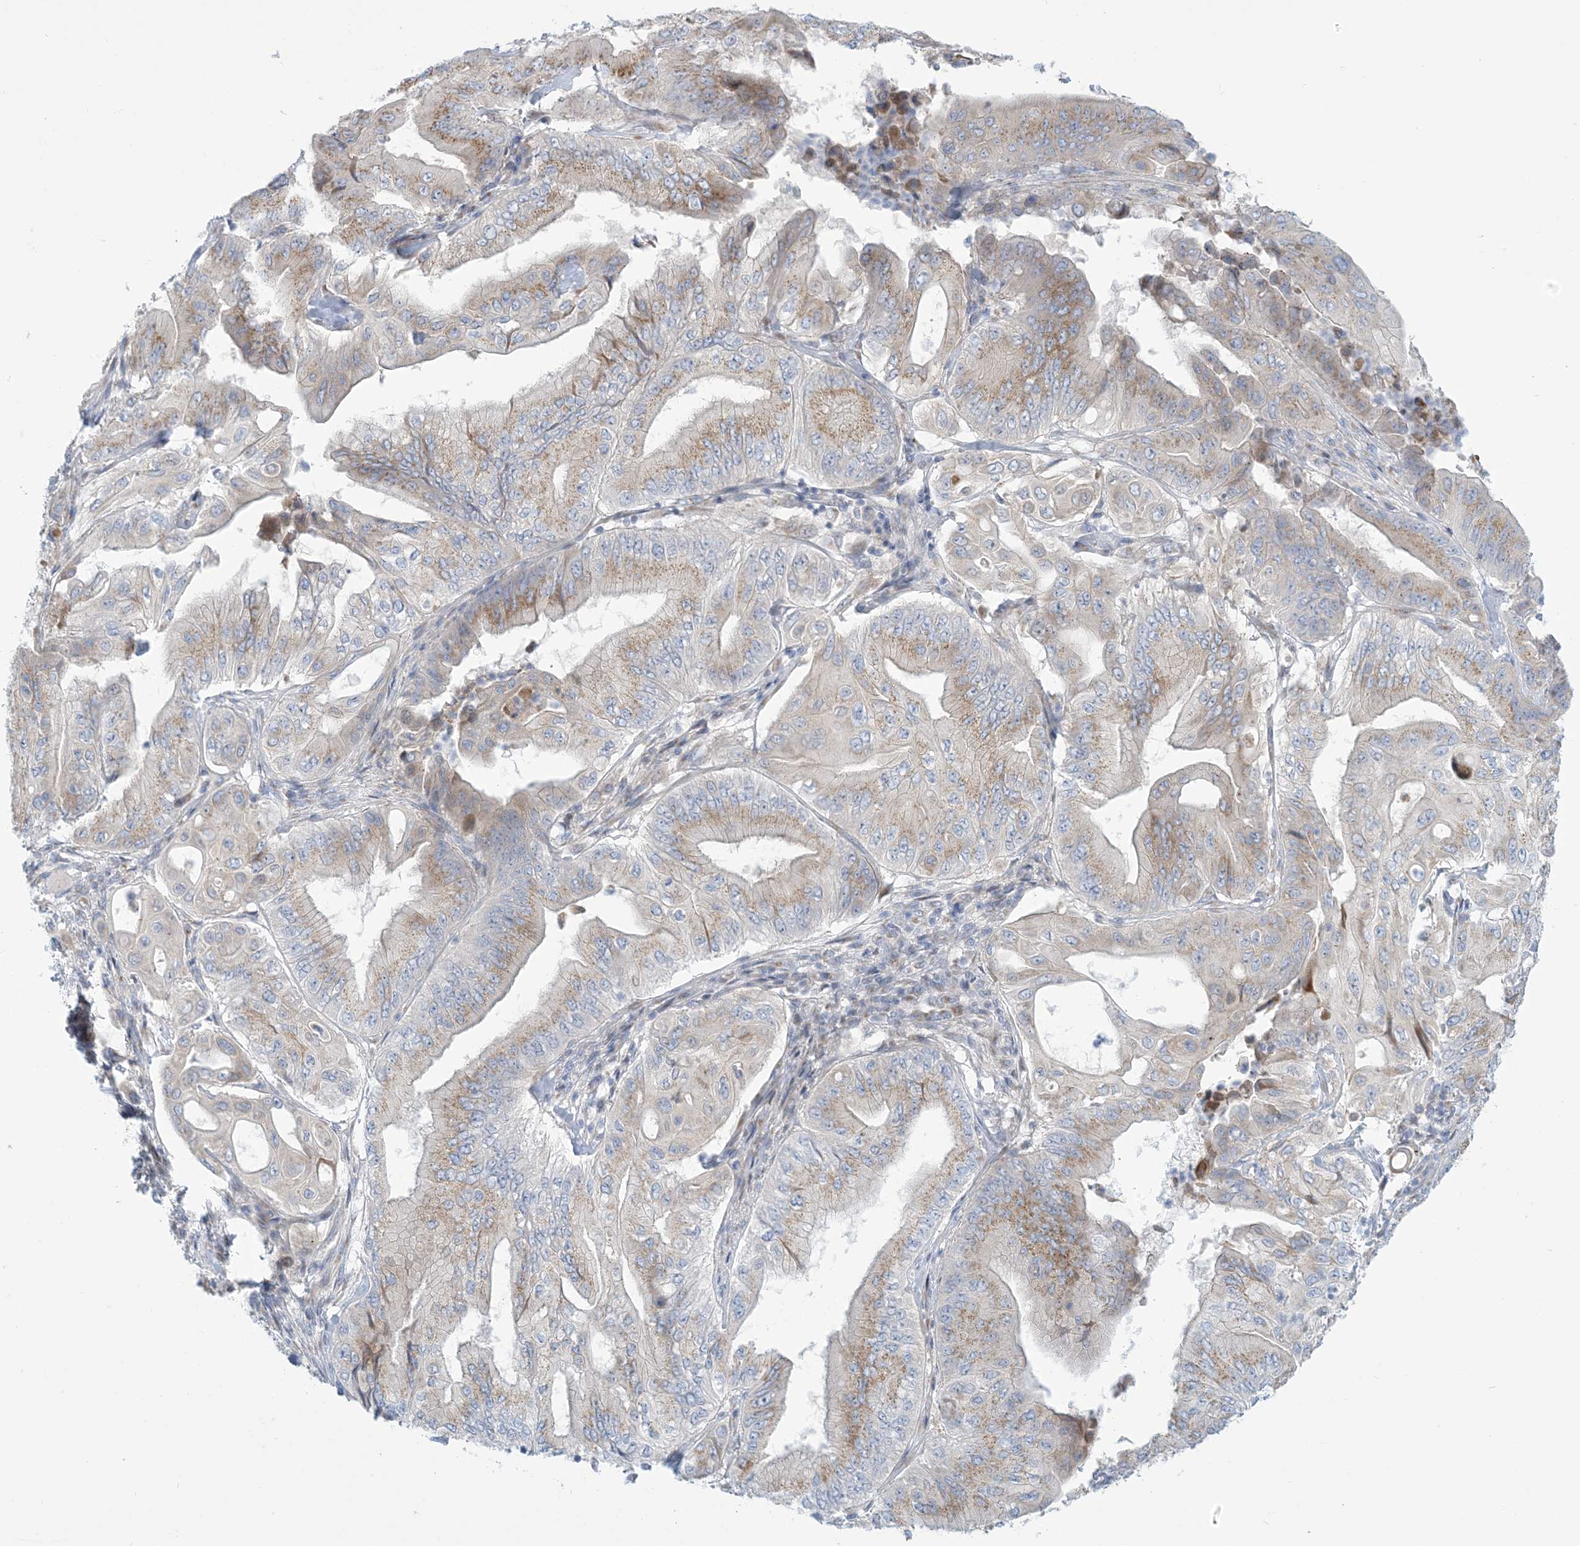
{"staining": {"intensity": "moderate", "quantity": "25%-75%", "location": "cytoplasmic/membranous"}, "tissue": "pancreatic cancer", "cell_type": "Tumor cells", "image_type": "cancer", "snomed": [{"axis": "morphology", "description": "Adenocarcinoma, NOS"}, {"axis": "topography", "description": "Pancreas"}], "caption": "Tumor cells display moderate cytoplasmic/membranous staining in about 25%-75% of cells in adenocarcinoma (pancreatic).", "gene": "AFTPH", "patient": {"sex": "female", "age": 77}}